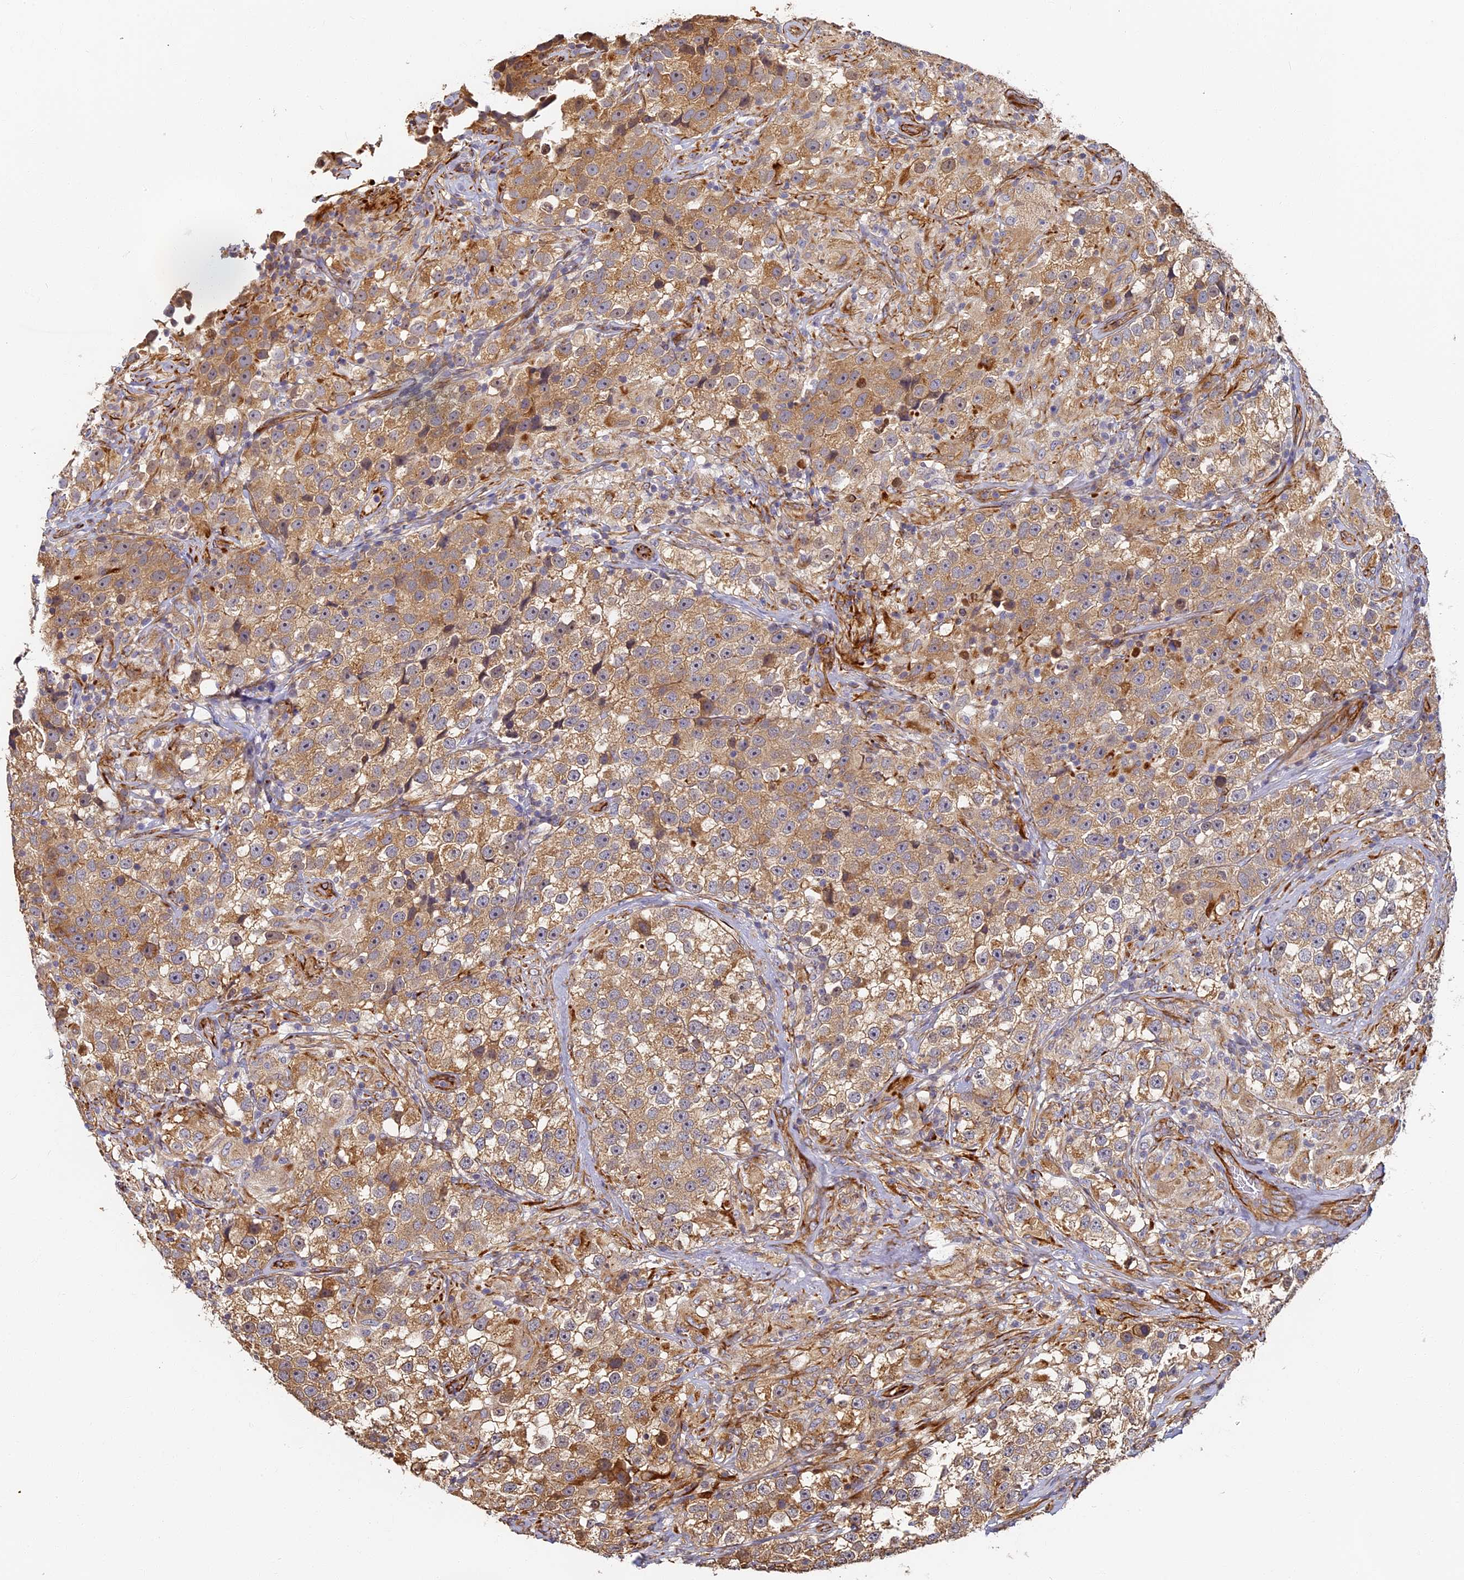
{"staining": {"intensity": "moderate", "quantity": ">75%", "location": "cytoplasmic/membranous"}, "tissue": "testis cancer", "cell_type": "Tumor cells", "image_type": "cancer", "snomed": [{"axis": "morphology", "description": "Seminoma, NOS"}, {"axis": "topography", "description": "Testis"}], "caption": "Brown immunohistochemical staining in human testis cancer reveals moderate cytoplasmic/membranous expression in about >75% of tumor cells.", "gene": "LRRC57", "patient": {"sex": "male", "age": 46}}